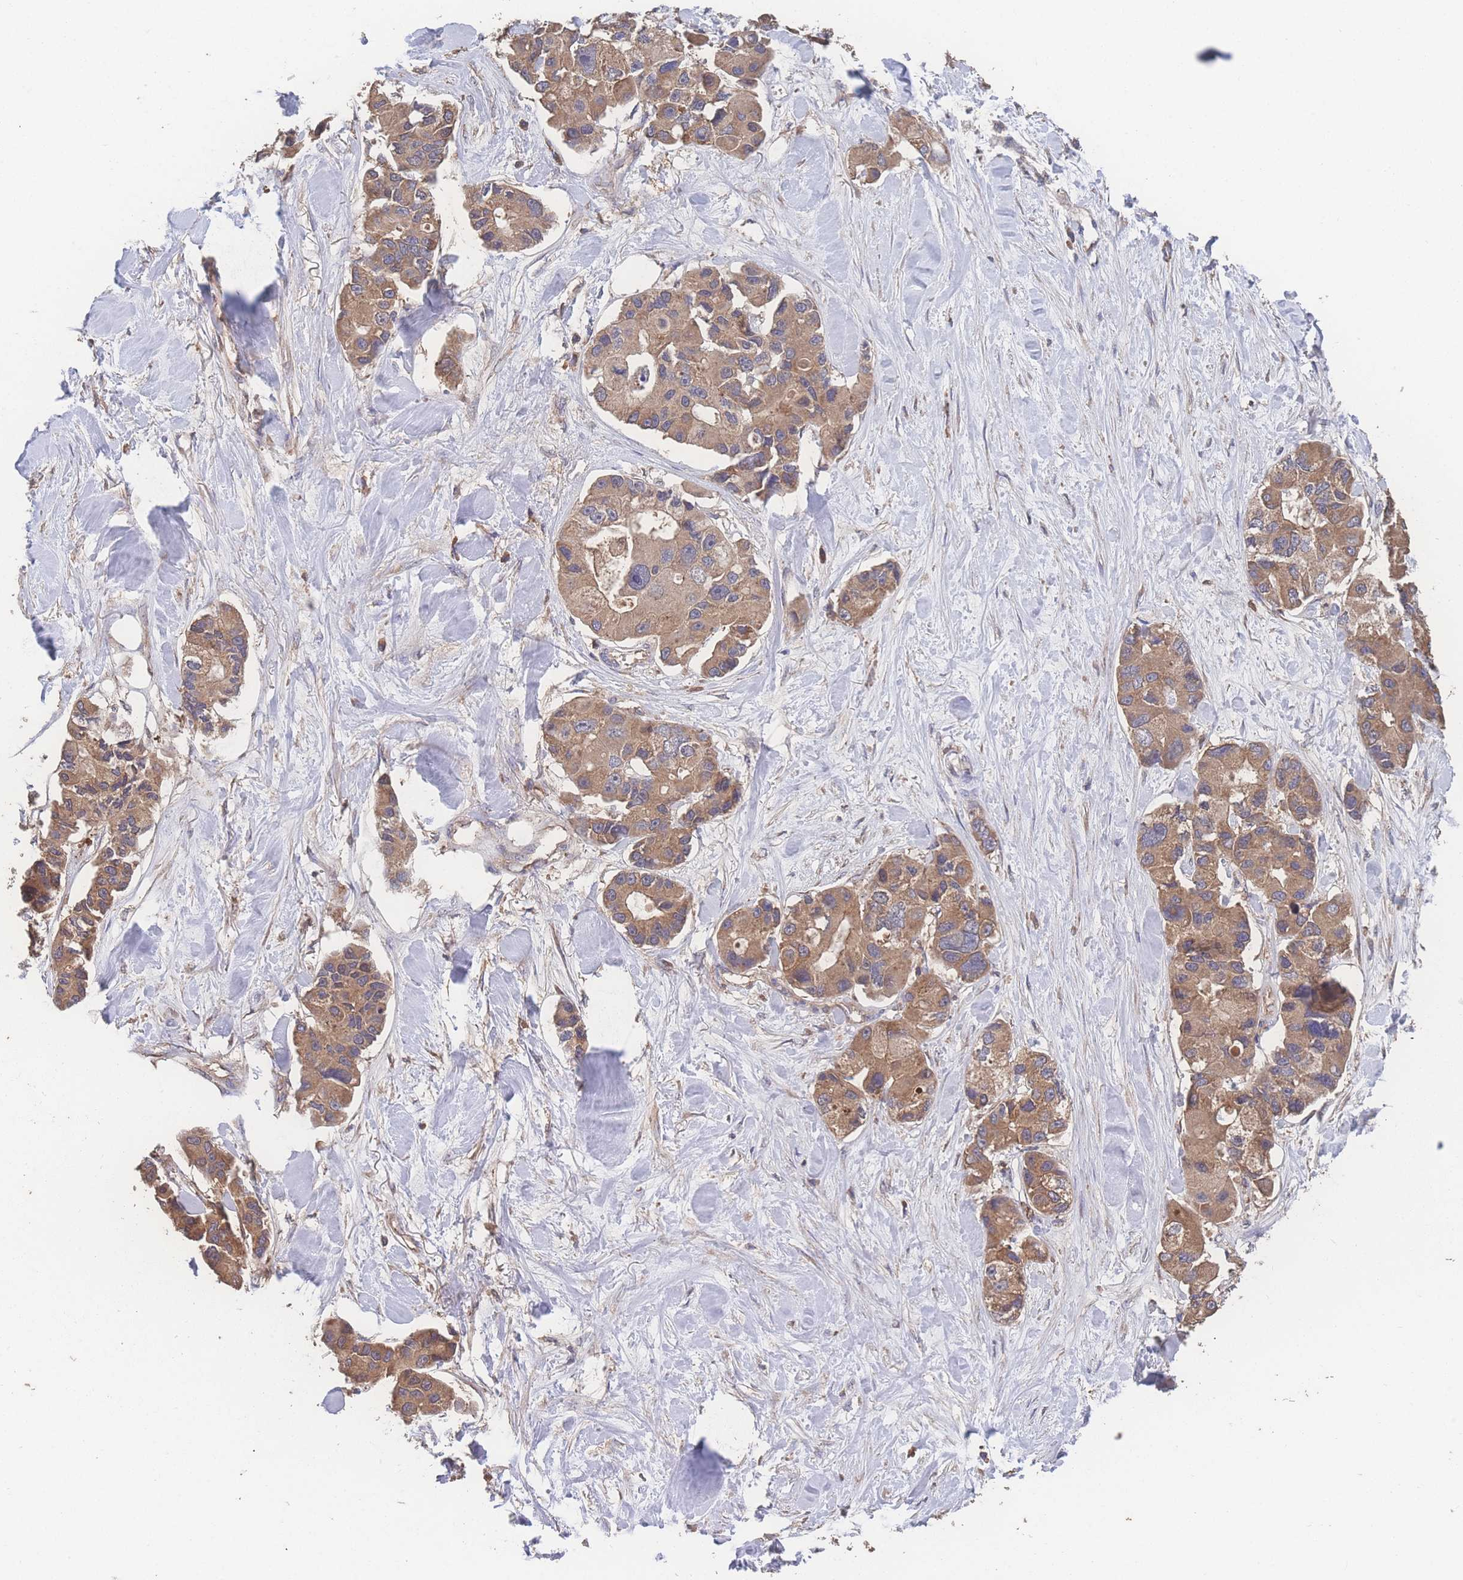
{"staining": {"intensity": "moderate", "quantity": ">75%", "location": "cytoplasmic/membranous"}, "tissue": "lung cancer", "cell_type": "Tumor cells", "image_type": "cancer", "snomed": [{"axis": "morphology", "description": "Adenocarcinoma, NOS"}, {"axis": "topography", "description": "Lung"}], "caption": "Moderate cytoplasmic/membranous protein expression is seen in about >75% of tumor cells in adenocarcinoma (lung).", "gene": "ATXN10", "patient": {"sex": "female", "age": 54}}